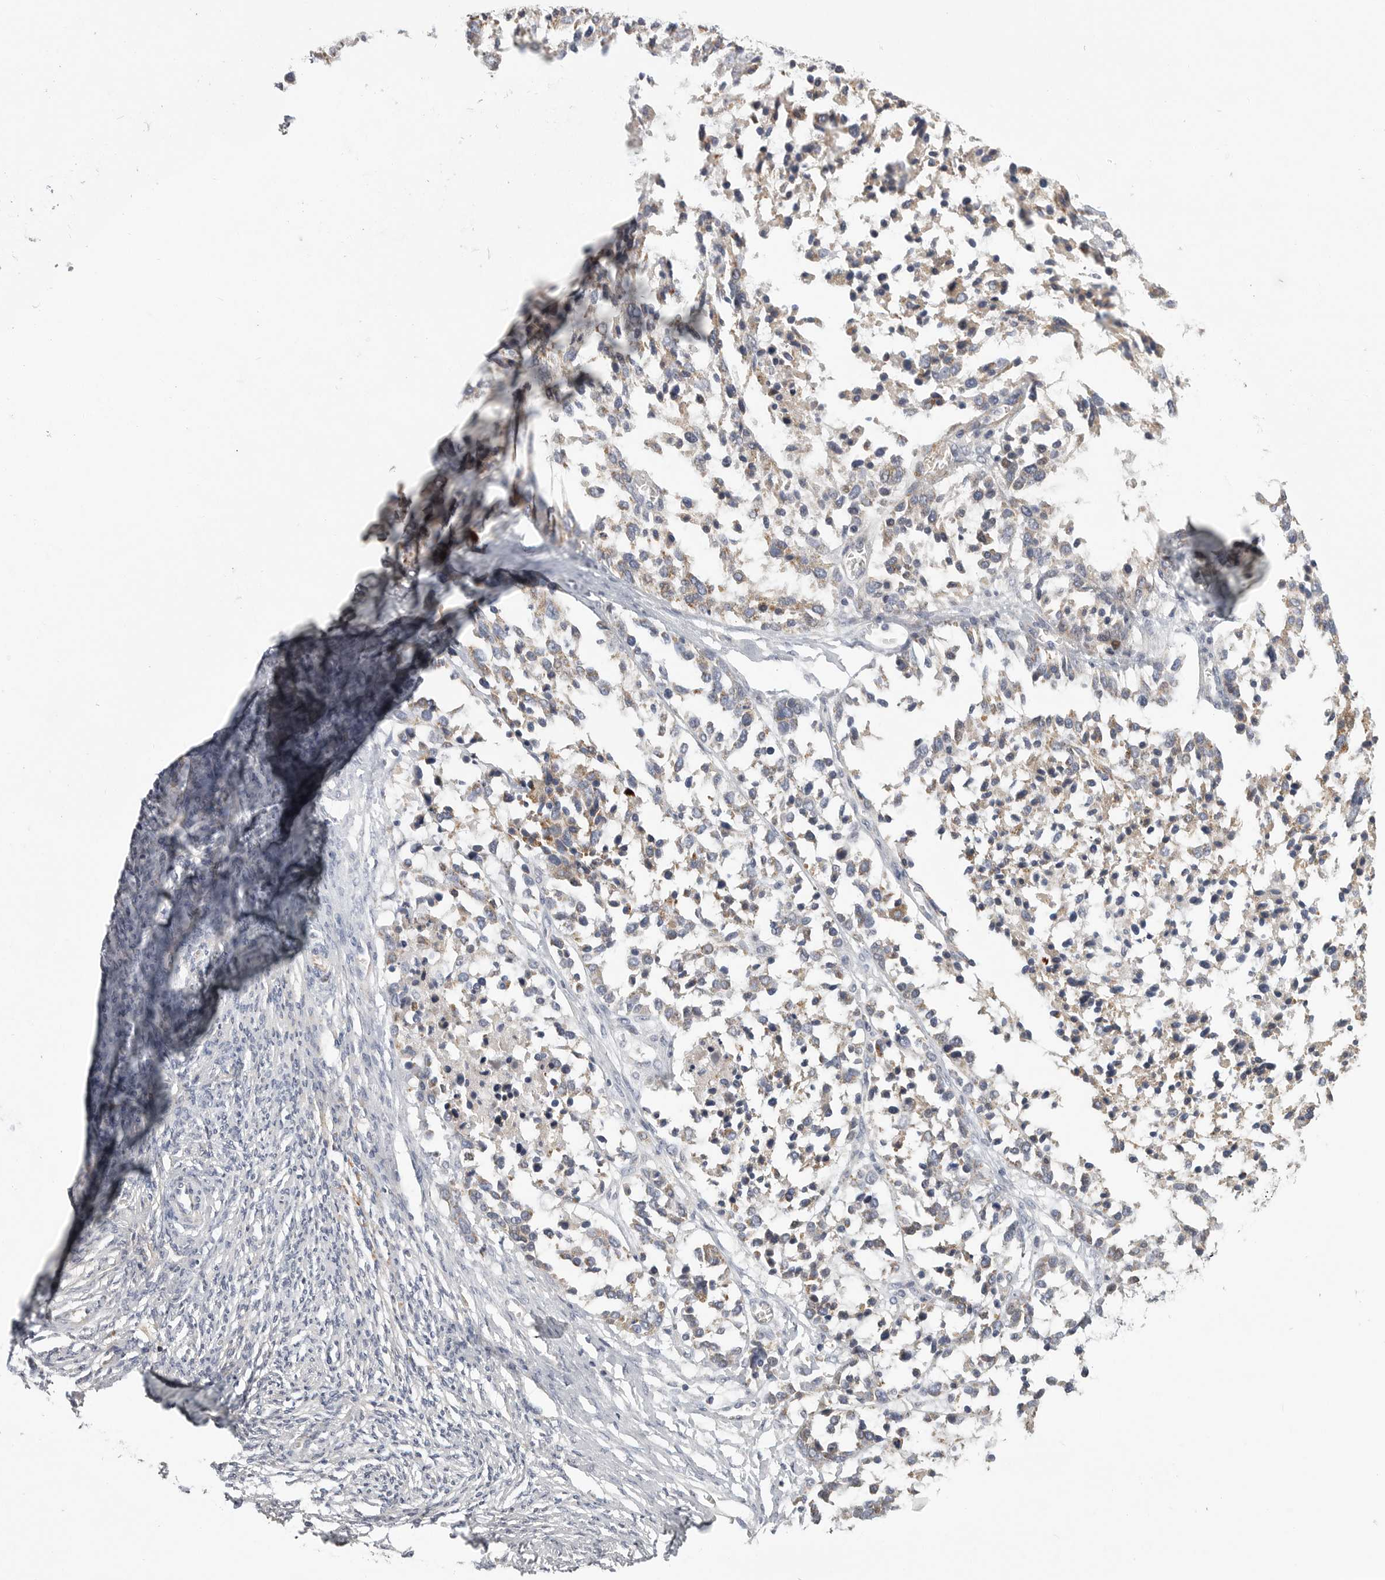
{"staining": {"intensity": "weak", "quantity": ">75%", "location": "cytoplasmic/membranous"}, "tissue": "ovarian cancer", "cell_type": "Tumor cells", "image_type": "cancer", "snomed": [{"axis": "morphology", "description": "Cystadenocarcinoma, serous, NOS"}, {"axis": "topography", "description": "Ovary"}], "caption": "Immunohistochemical staining of ovarian cancer (serous cystadenocarcinoma) exhibits low levels of weak cytoplasmic/membranous expression in approximately >75% of tumor cells.", "gene": "SDC3", "patient": {"sex": "female", "age": 44}}